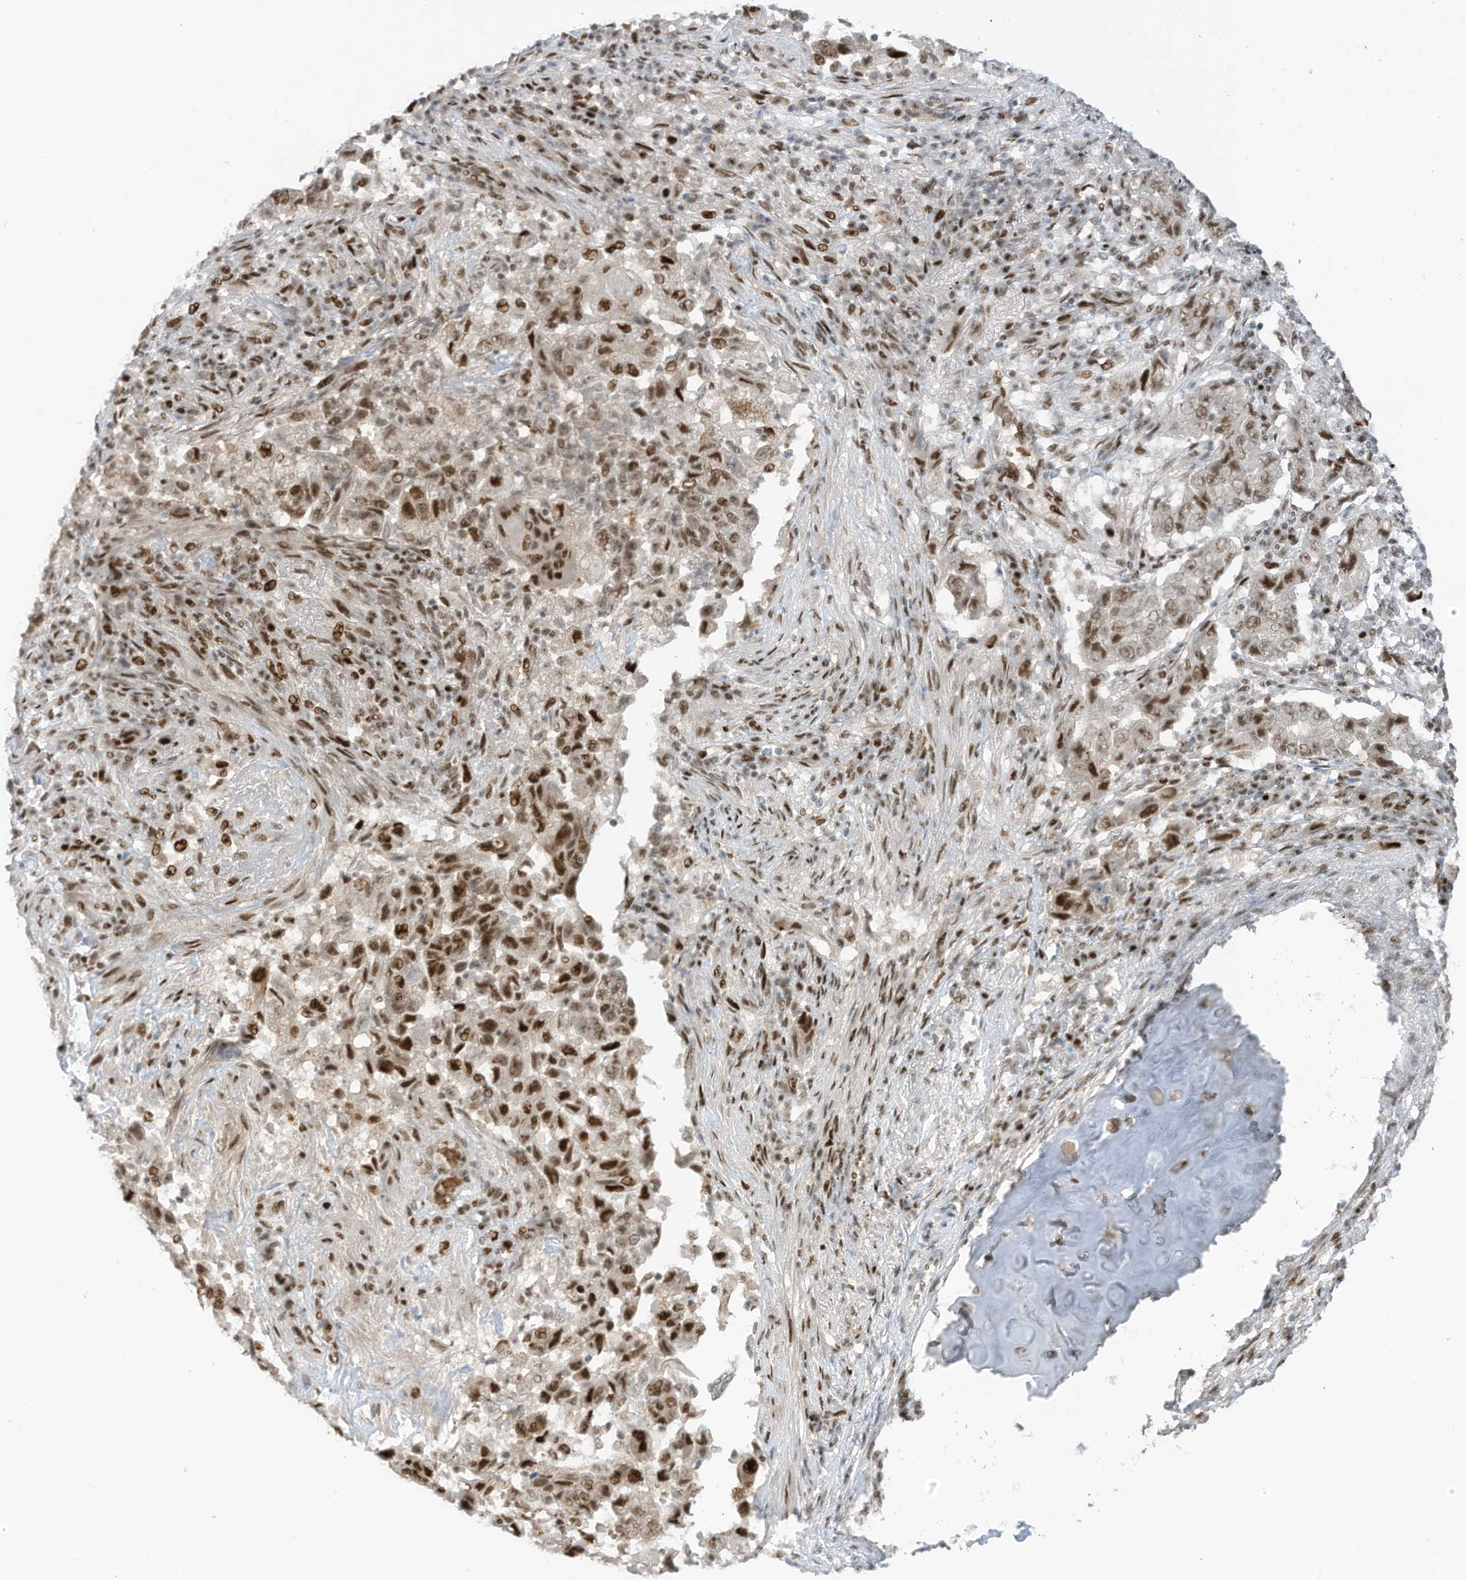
{"staining": {"intensity": "strong", "quantity": ">75%", "location": "nuclear"}, "tissue": "lung cancer", "cell_type": "Tumor cells", "image_type": "cancer", "snomed": [{"axis": "morphology", "description": "Adenocarcinoma, NOS"}, {"axis": "topography", "description": "Lung"}], "caption": "Approximately >75% of tumor cells in human adenocarcinoma (lung) show strong nuclear protein staining as visualized by brown immunohistochemical staining.", "gene": "ZCWPW2", "patient": {"sex": "female", "age": 51}}